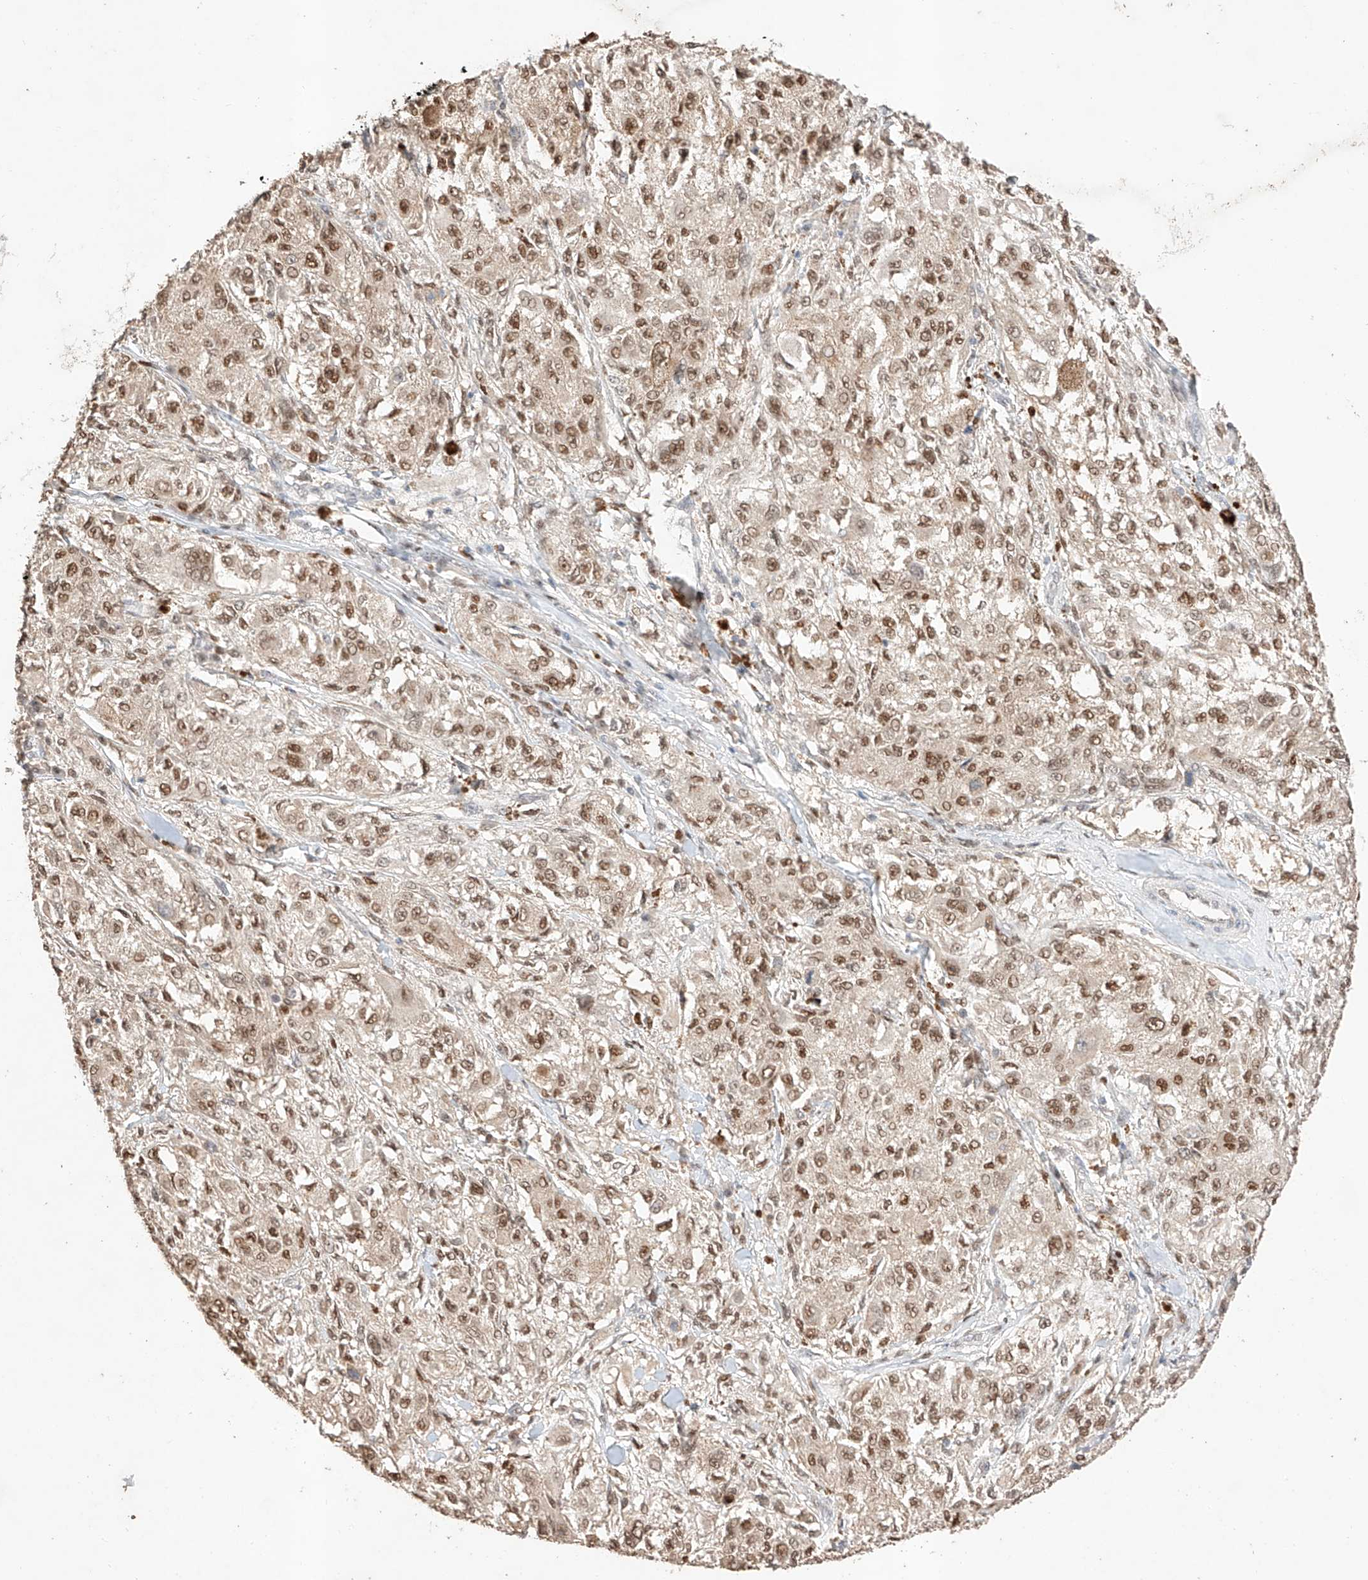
{"staining": {"intensity": "moderate", "quantity": ">75%", "location": "nuclear"}, "tissue": "melanoma", "cell_type": "Tumor cells", "image_type": "cancer", "snomed": [{"axis": "morphology", "description": "Necrosis, NOS"}, {"axis": "morphology", "description": "Malignant melanoma, NOS"}, {"axis": "topography", "description": "Skin"}], "caption": "Immunohistochemical staining of human malignant melanoma demonstrates medium levels of moderate nuclear protein positivity in about >75% of tumor cells.", "gene": "APIP", "patient": {"sex": "female", "age": 87}}